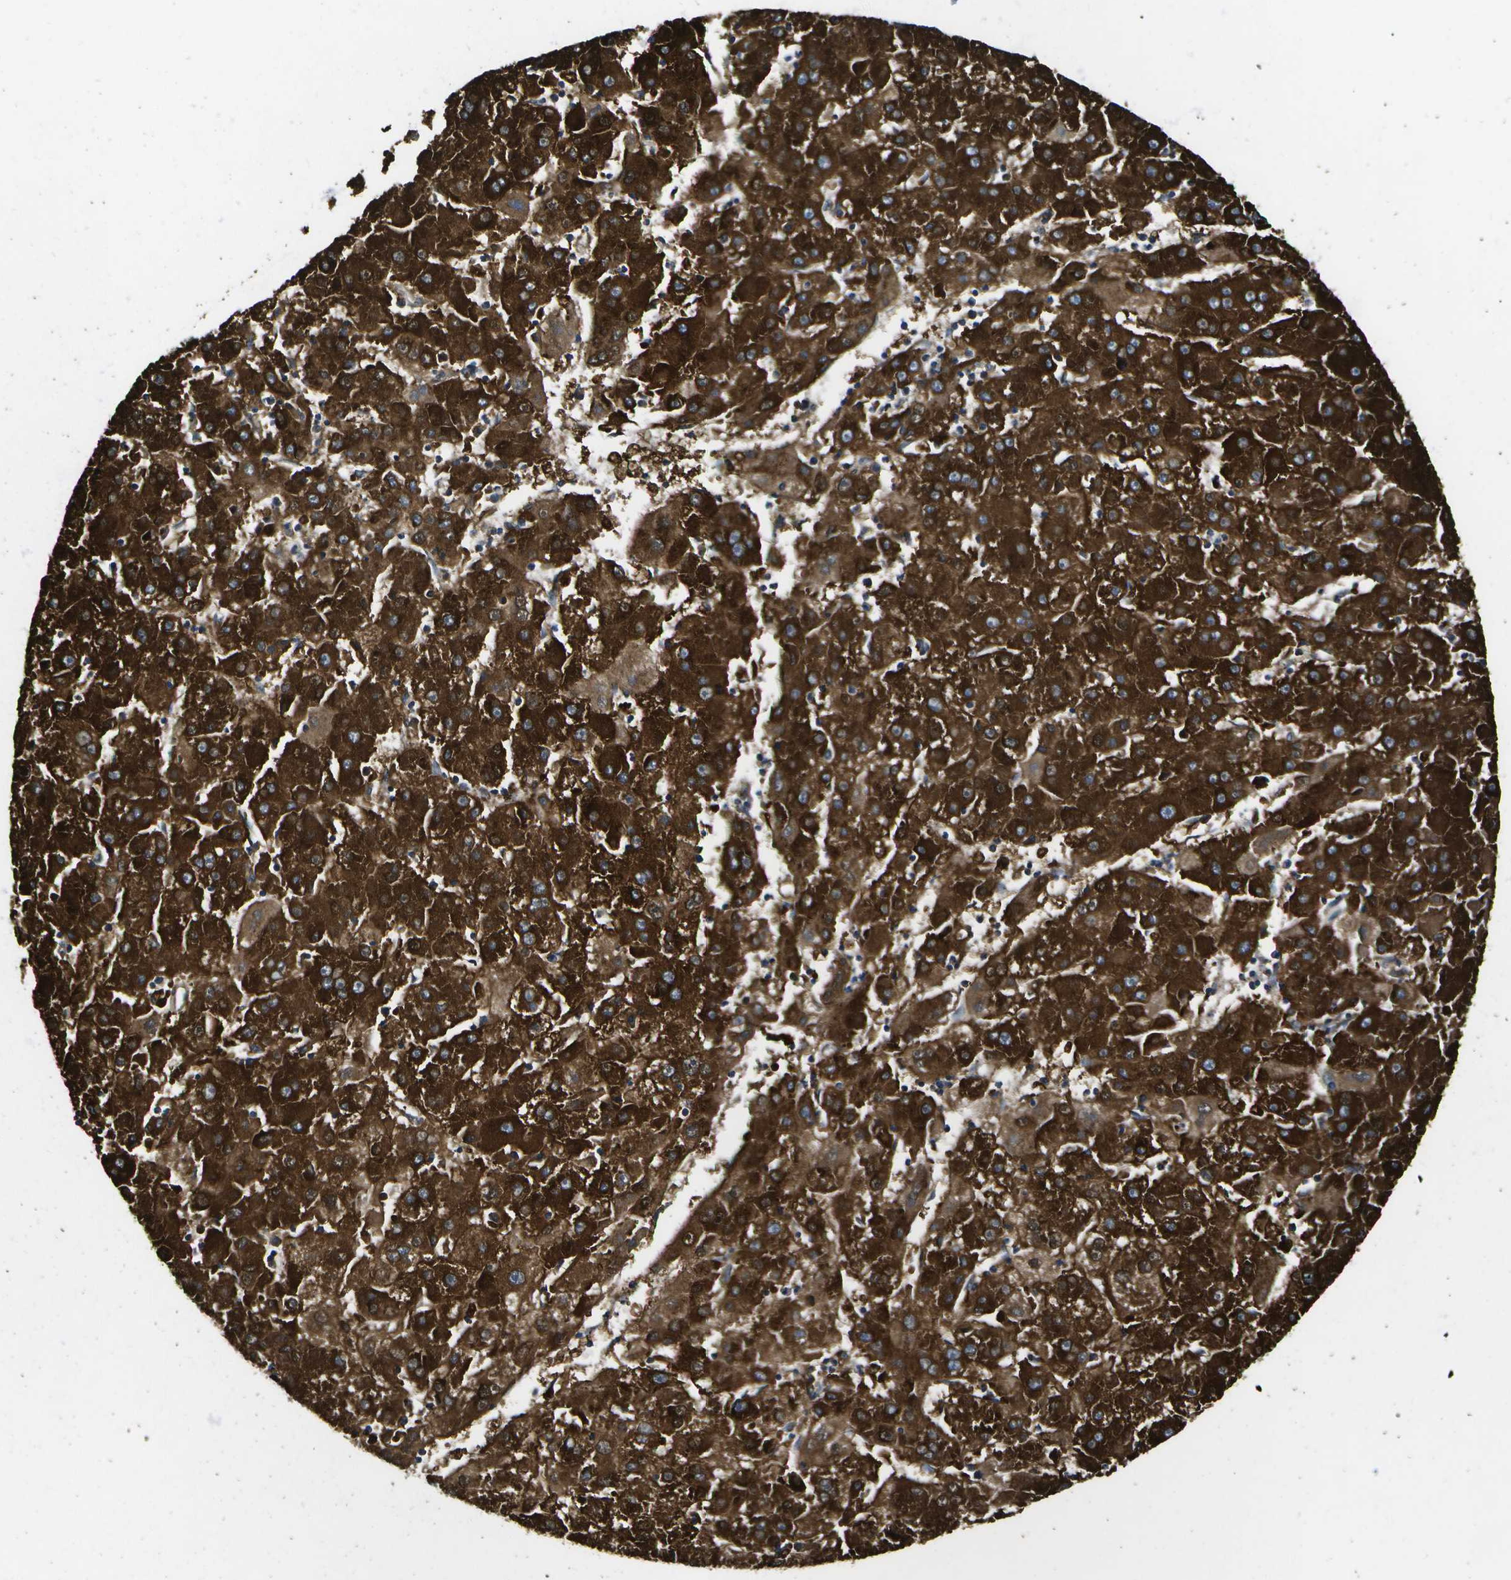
{"staining": {"intensity": "strong", "quantity": ">75%", "location": "cytoplasmic/membranous"}, "tissue": "liver cancer", "cell_type": "Tumor cells", "image_type": "cancer", "snomed": [{"axis": "morphology", "description": "Carcinoma, Hepatocellular, NOS"}, {"axis": "topography", "description": "Liver"}], "caption": "IHC photomicrograph of neoplastic tissue: liver hepatocellular carcinoma stained using immunohistochemistry (IHC) demonstrates high levels of strong protein expression localized specifically in the cytoplasmic/membranous of tumor cells, appearing as a cytoplasmic/membranous brown color.", "gene": "HFE", "patient": {"sex": "male", "age": 72}}